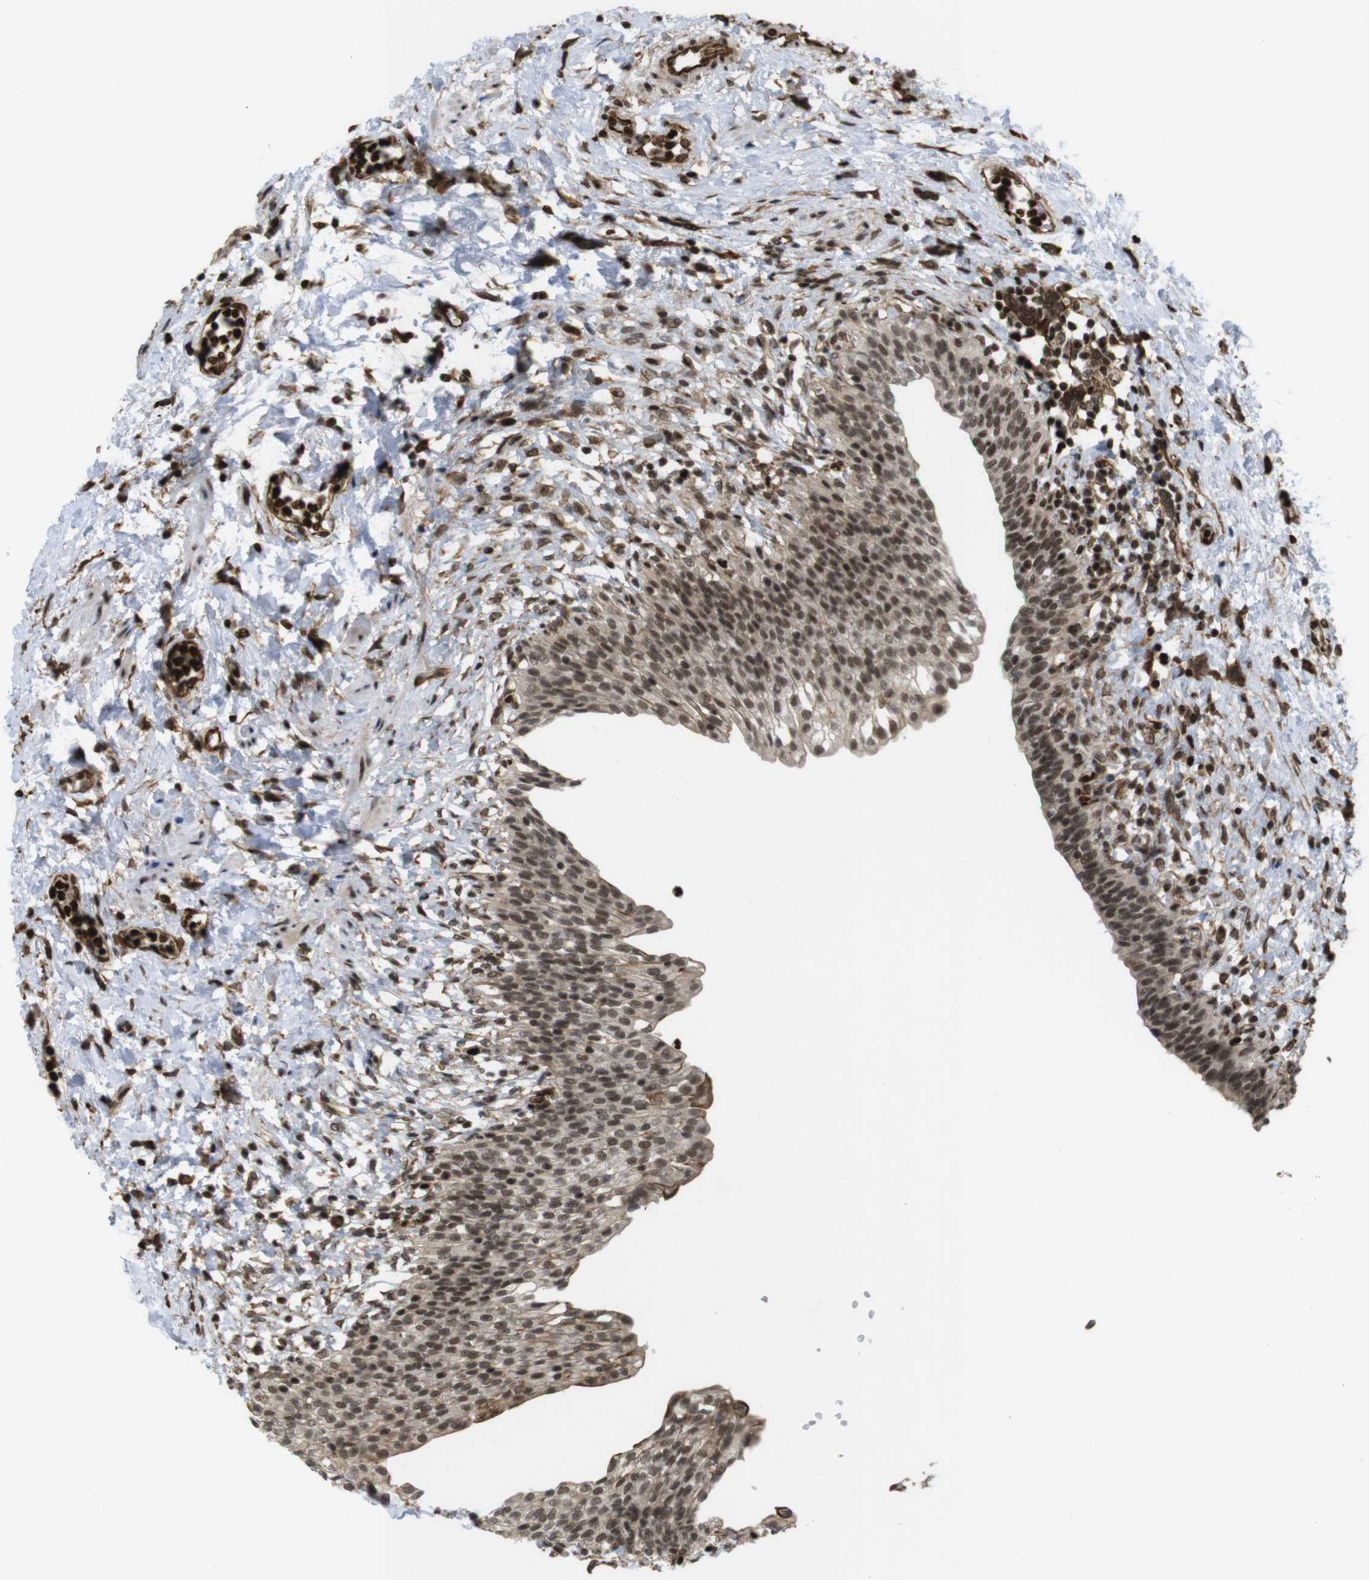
{"staining": {"intensity": "moderate", "quantity": ">75%", "location": "cytoplasmic/membranous,nuclear"}, "tissue": "urinary bladder", "cell_type": "Urothelial cells", "image_type": "normal", "snomed": [{"axis": "morphology", "description": "Normal tissue, NOS"}, {"axis": "topography", "description": "Urinary bladder"}], "caption": "Urinary bladder was stained to show a protein in brown. There is medium levels of moderate cytoplasmic/membranous,nuclear expression in approximately >75% of urothelial cells.", "gene": "SP2", "patient": {"sex": "male", "age": 55}}